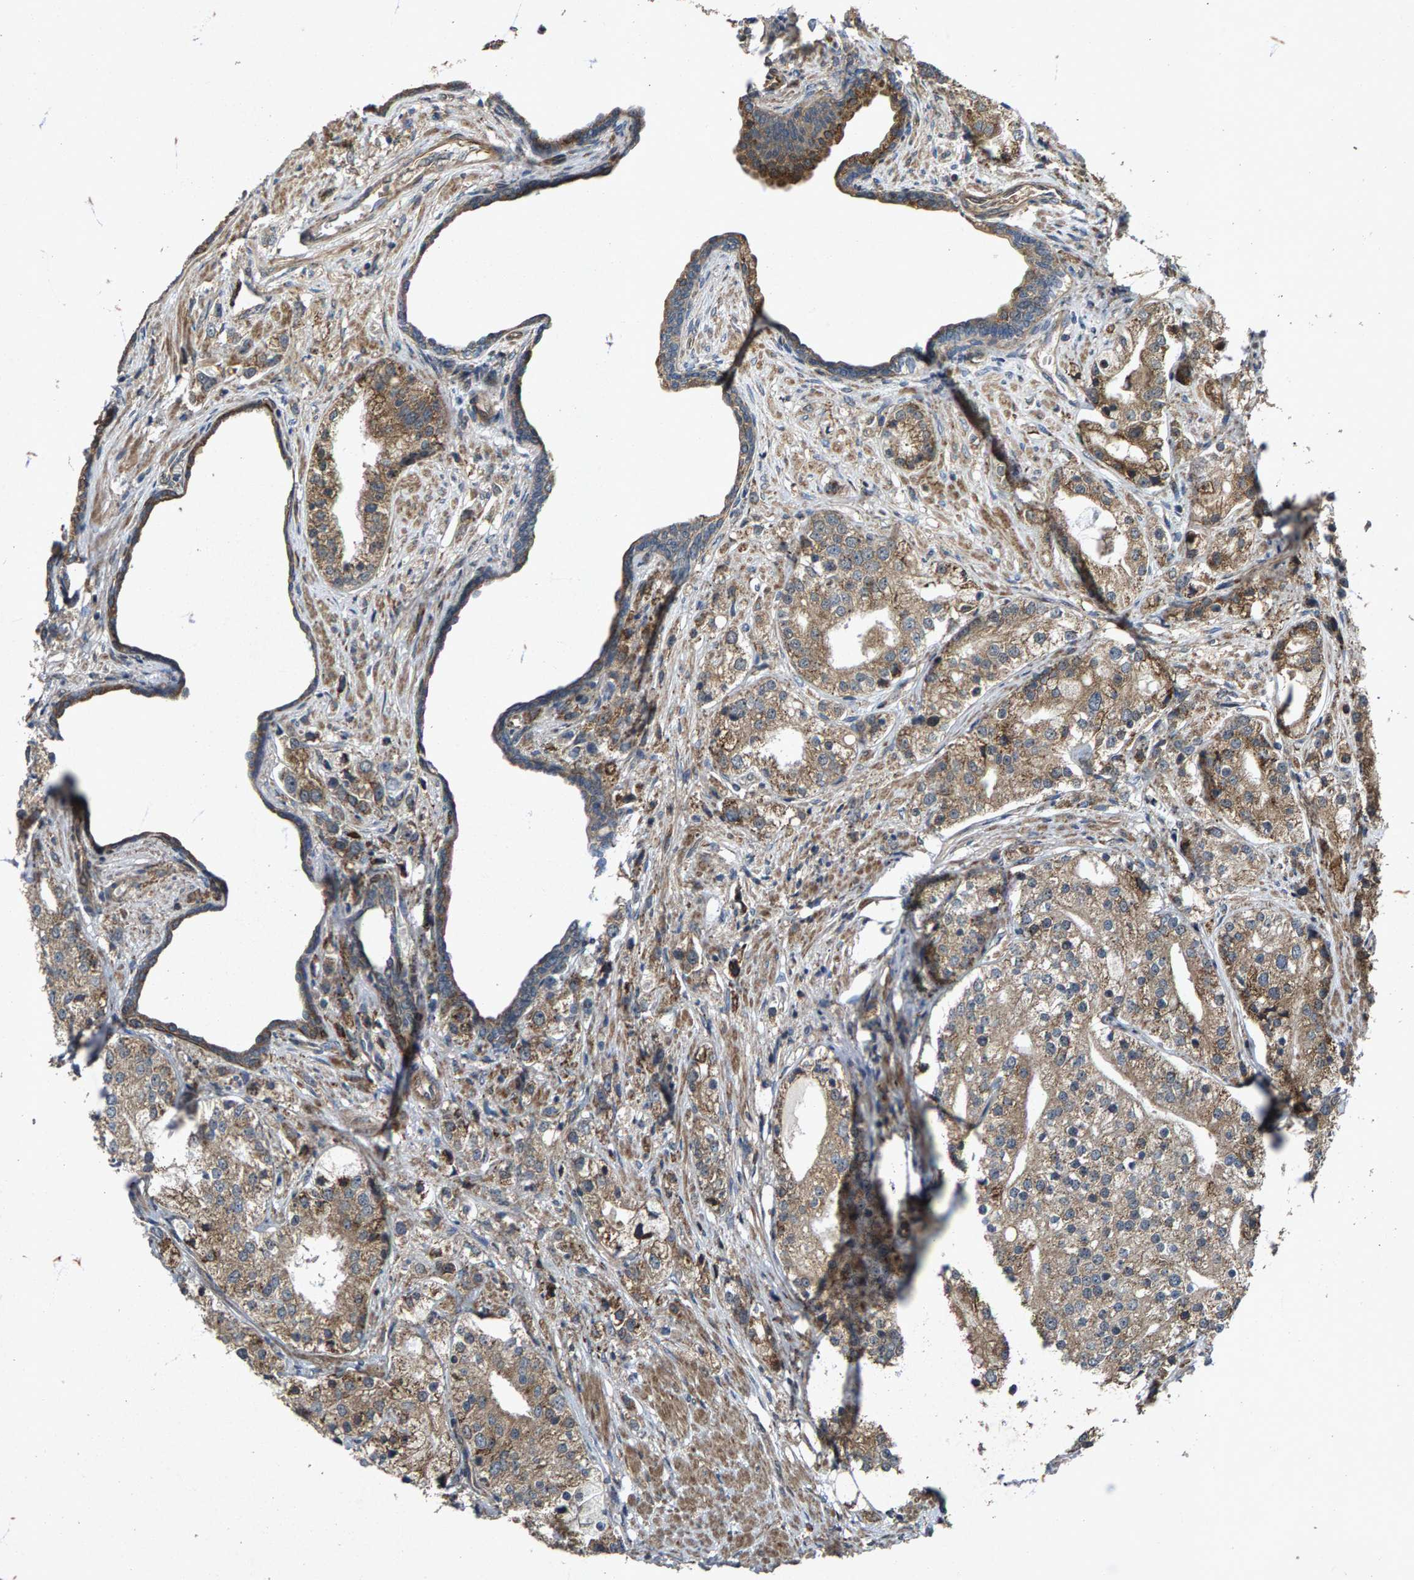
{"staining": {"intensity": "moderate", "quantity": ">75%", "location": "cytoplasmic/membranous"}, "tissue": "prostate cancer", "cell_type": "Tumor cells", "image_type": "cancer", "snomed": [{"axis": "morphology", "description": "Adenocarcinoma, High grade"}, {"axis": "topography", "description": "Prostate"}], "caption": "Approximately >75% of tumor cells in prostate high-grade adenocarcinoma exhibit moderate cytoplasmic/membranous protein expression as visualized by brown immunohistochemical staining.", "gene": "LRRC72", "patient": {"sex": "male", "age": 50}}